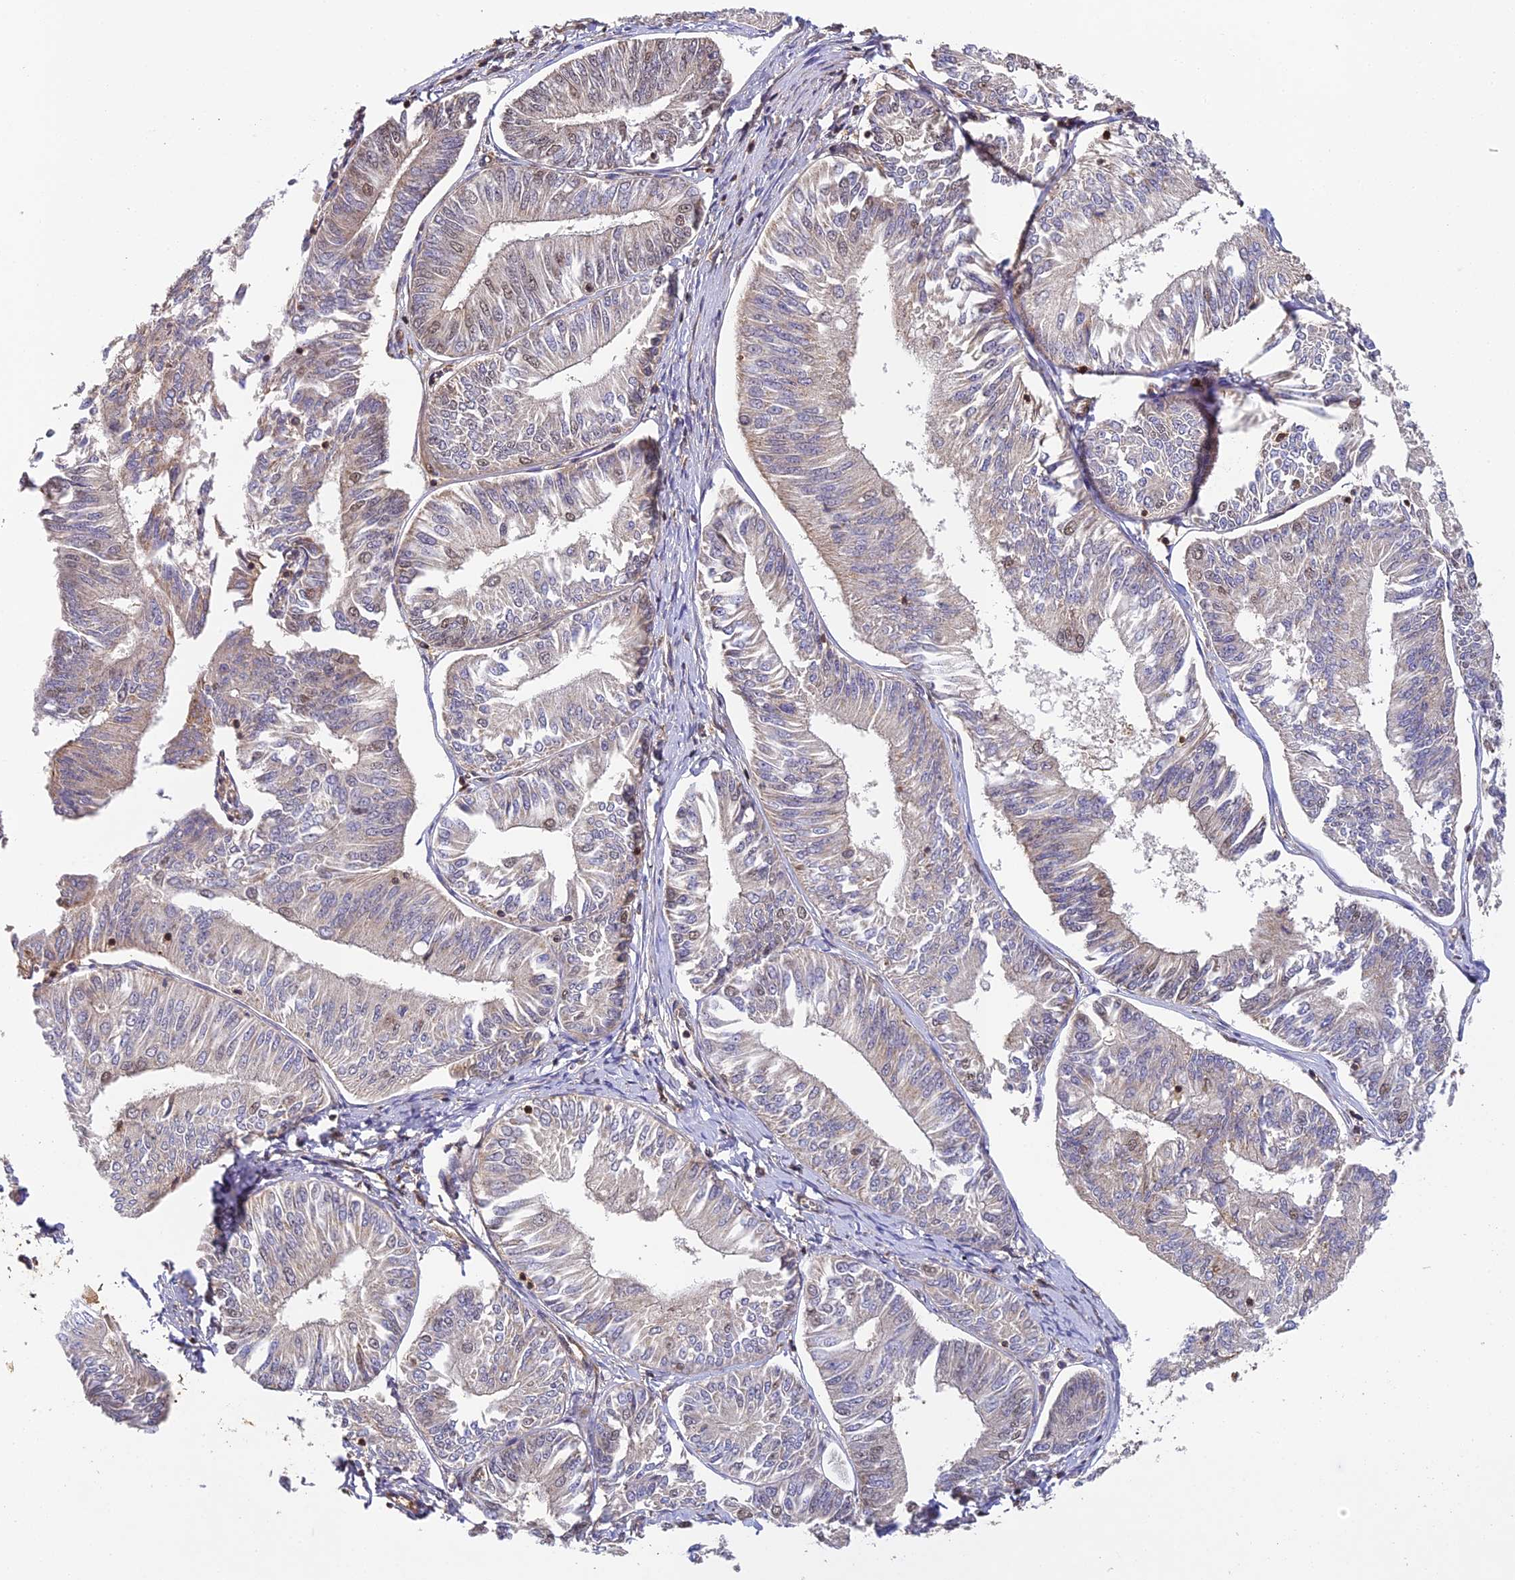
{"staining": {"intensity": "moderate", "quantity": "<25%", "location": "cytoplasmic/membranous,nuclear"}, "tissue": "endometrial cancer", "cell_type": "Tumor cells", "image_type": "cancer", "snomed": [{"axis": "morphology", "description": "Adenocarcinoma, NOS"}, {"axis": "topography", "description": "Endometrium"}], "caption": "Immunohistochemistry (IHC) staining of endometrial adenocarcinoma, which displays low levels of moderate cytoplasmic/membranous and nuclear positivity in about <25% of tumor cells indicating moderate cytoplasmic/membranous and nuclear protein staining. The staining was performed using DAB (brown) for protein detection and nuclei were counterstained in hematoxylin (blue).", "gene": "ZNF443", "patient": {"sex": "female", "age": 58}}